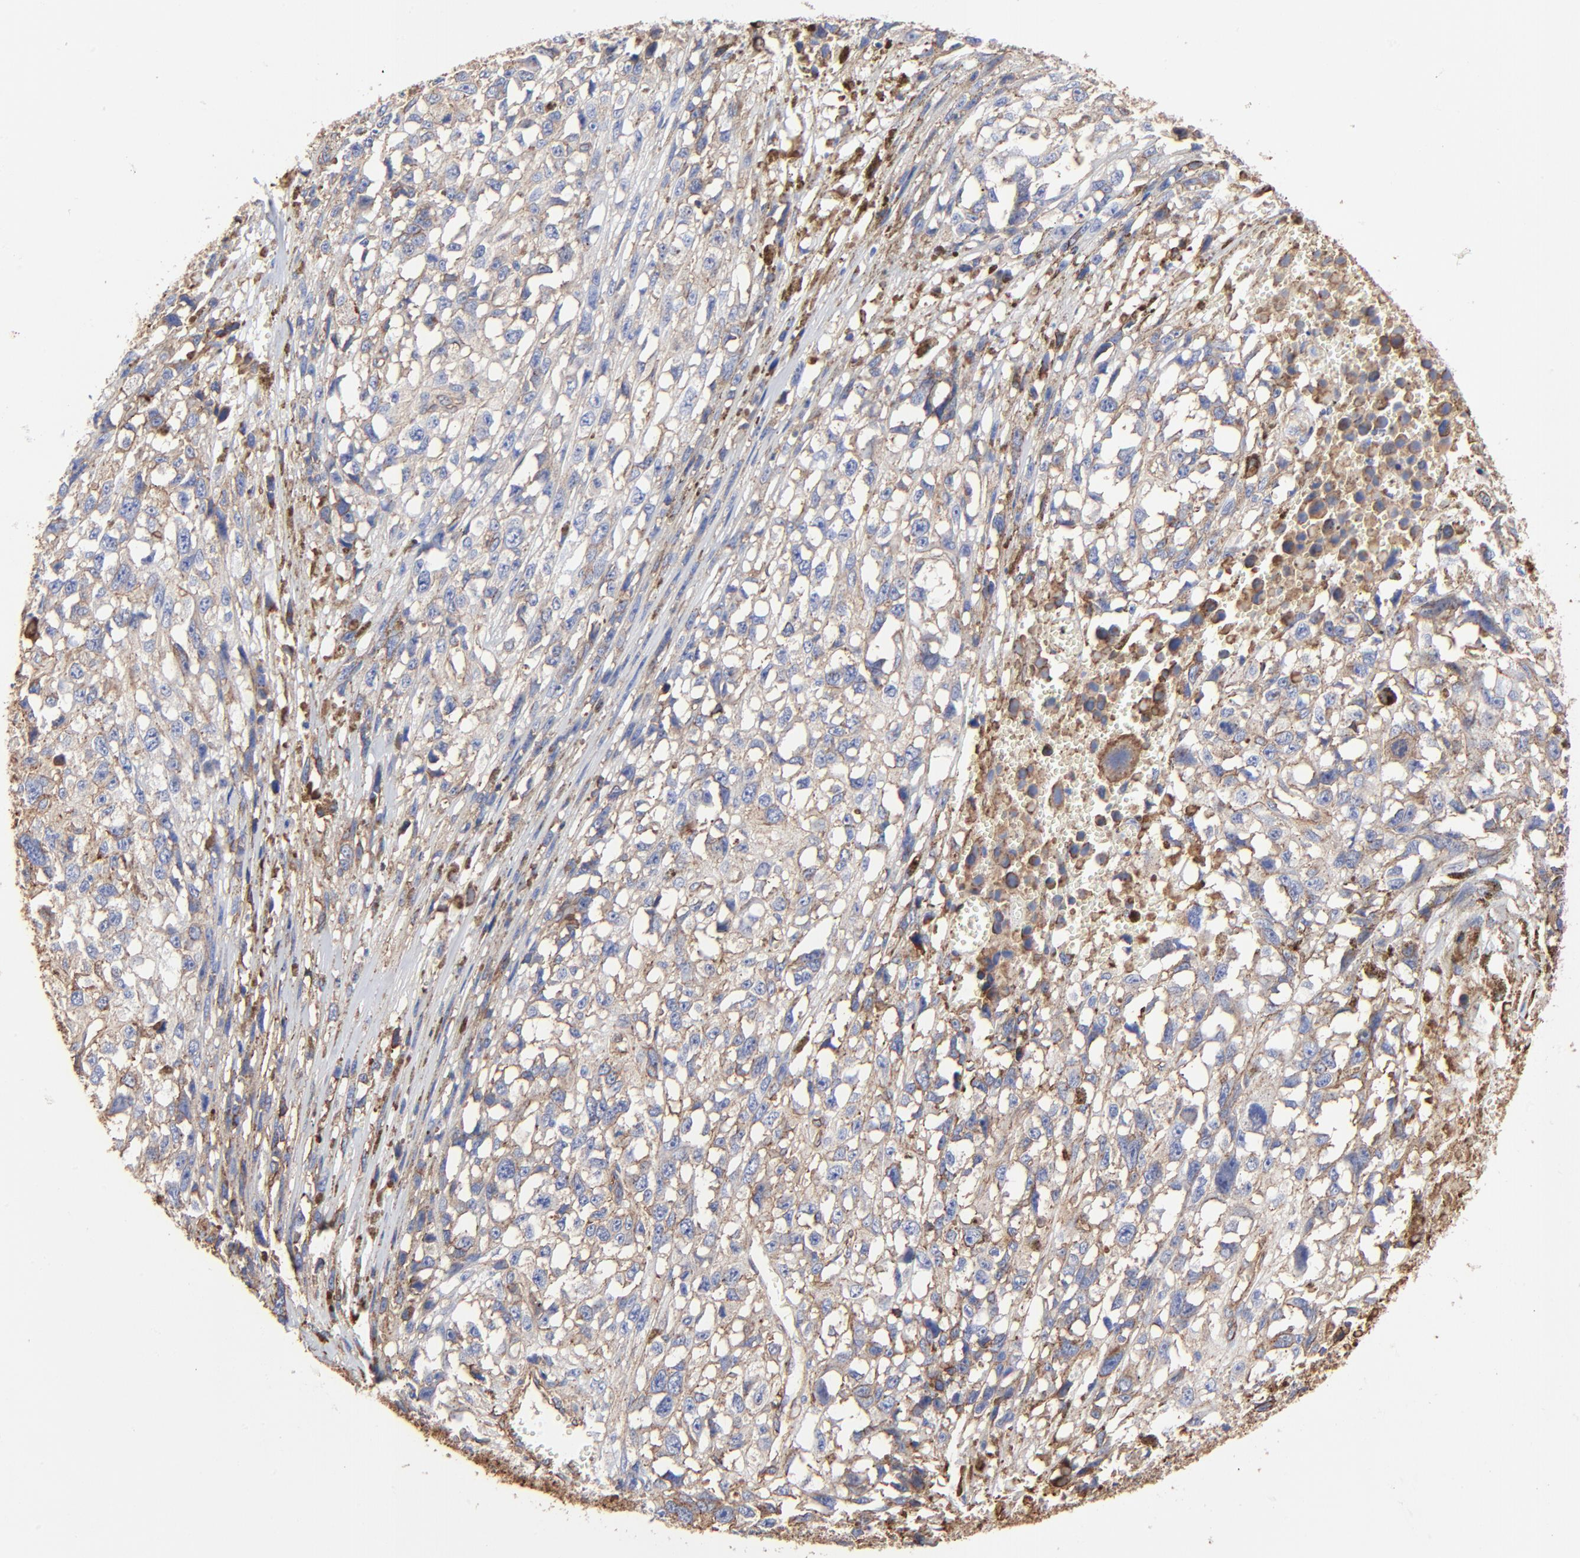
{"staining": {"intensity": "moderate", "quantity": ">75%", "location": "cytoplasmic/membranous"}, "tissue": "melanoma", "cell_type": "Tumor cells", "image_type": "cancer", "snomed": [{"axis": "morphology", "description": "Malignant melanoma, Metastatic site"}, {"axis": "topography", "description": "Lymph node"}], "caption": "Protein positivity by immunohistochemistry demonstrates moderate cytoplasmic/membranous positivity in about >75% of tumor cells in malignant melanoma (metastatic site).", "gene": "CAV1", "patient": {"sex": "male", "age": 59}}